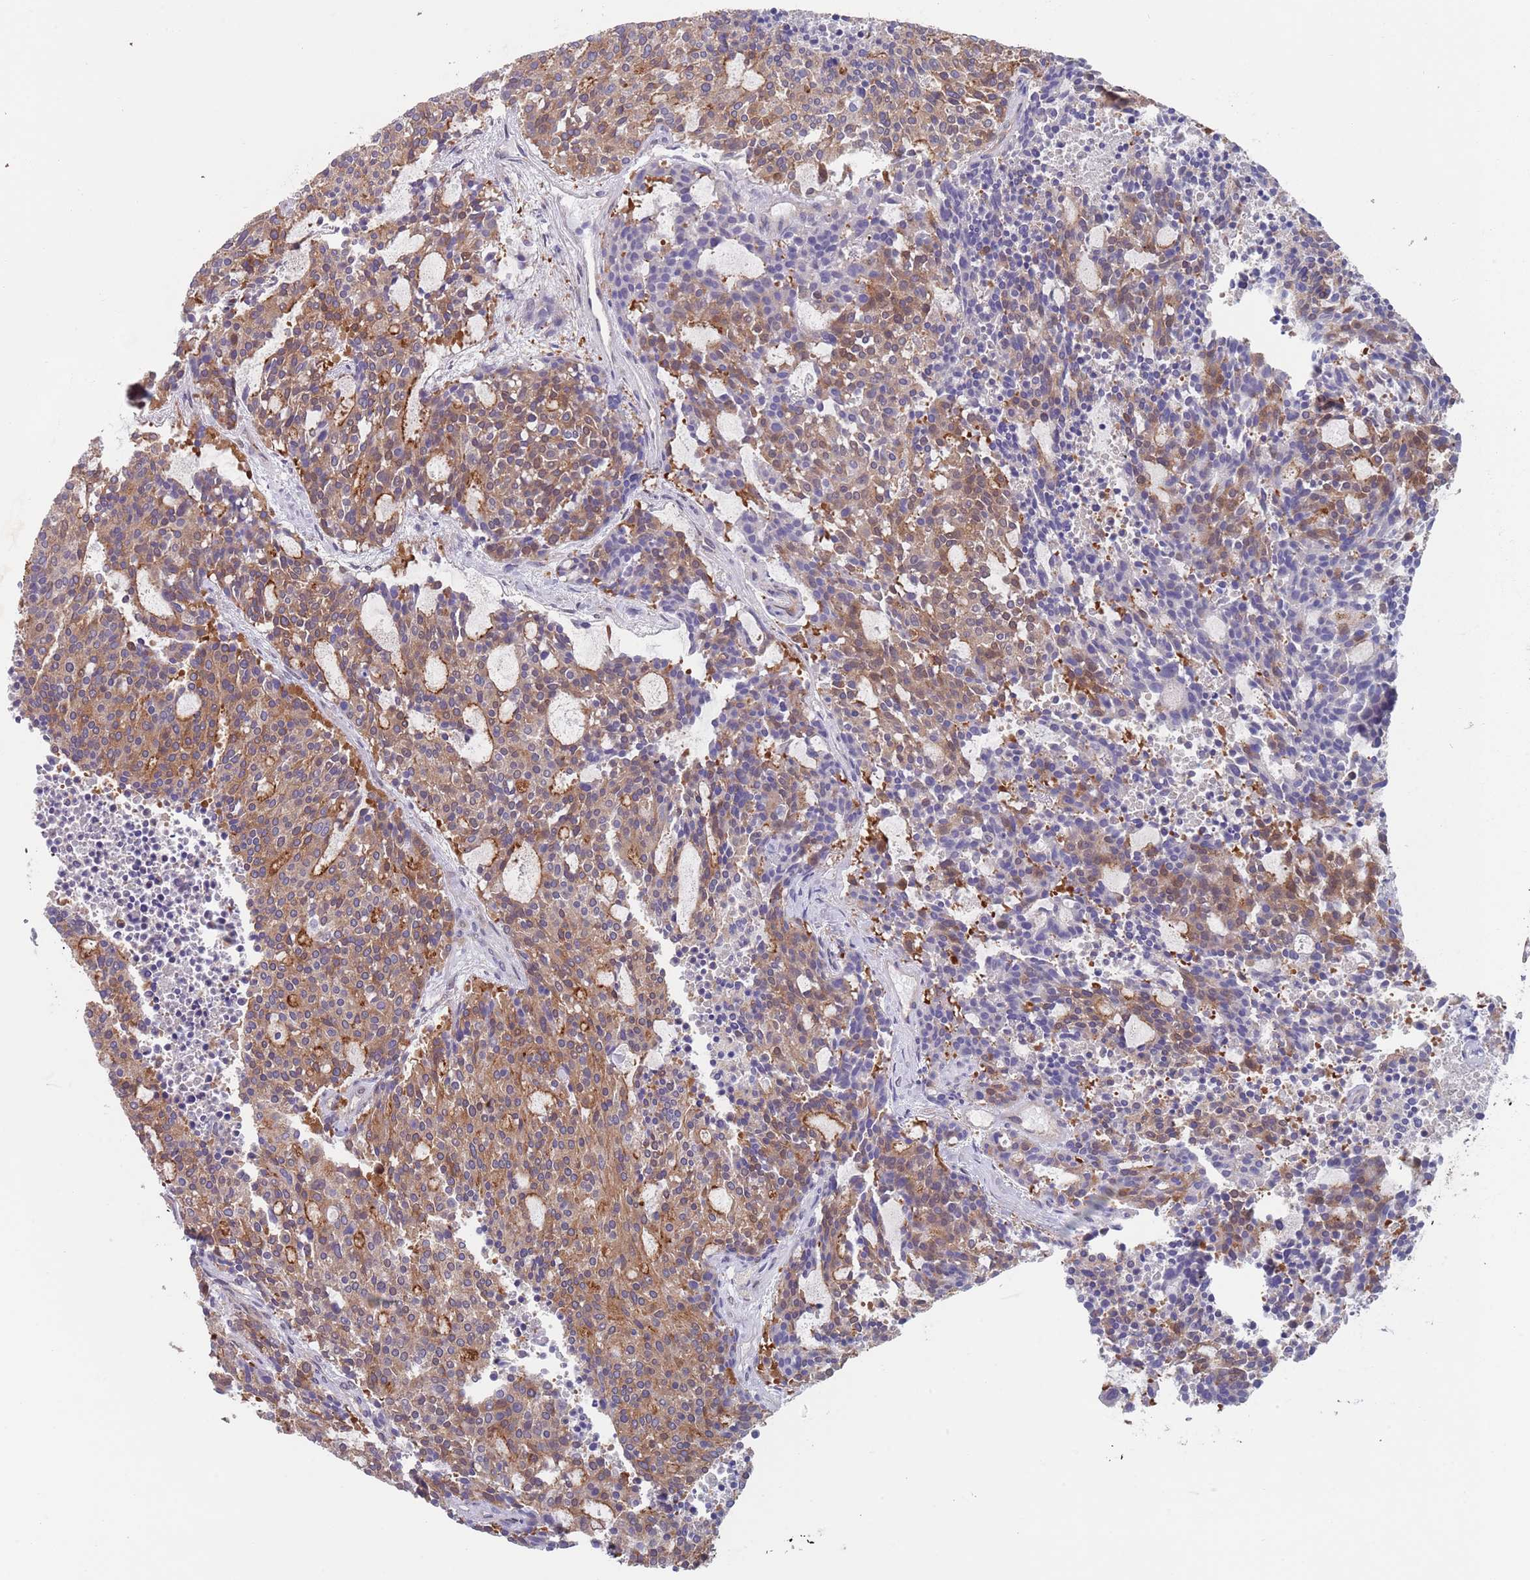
{"staining": {"intensity": "moderate", "quantity": ">75%", "location": "cytoplasmic/membranous"}, "tissue": "carcinoid", "cell_type": "Tumor cells", "image_type": "cancer", "snomed": [{"axis": "morphology", "description": "Carcinoid, malignant, NOS"}, {"axis": "topography", "description": "Pancreas"}], "caption": "The image shows immunohistochemical staining of carcinoid. There is moderate cytoplasmic/membranous expression is identified in approximately >75% of tumor cells.", "gene": "APPL2", "patient": {"sex": "female", "age": 54}}